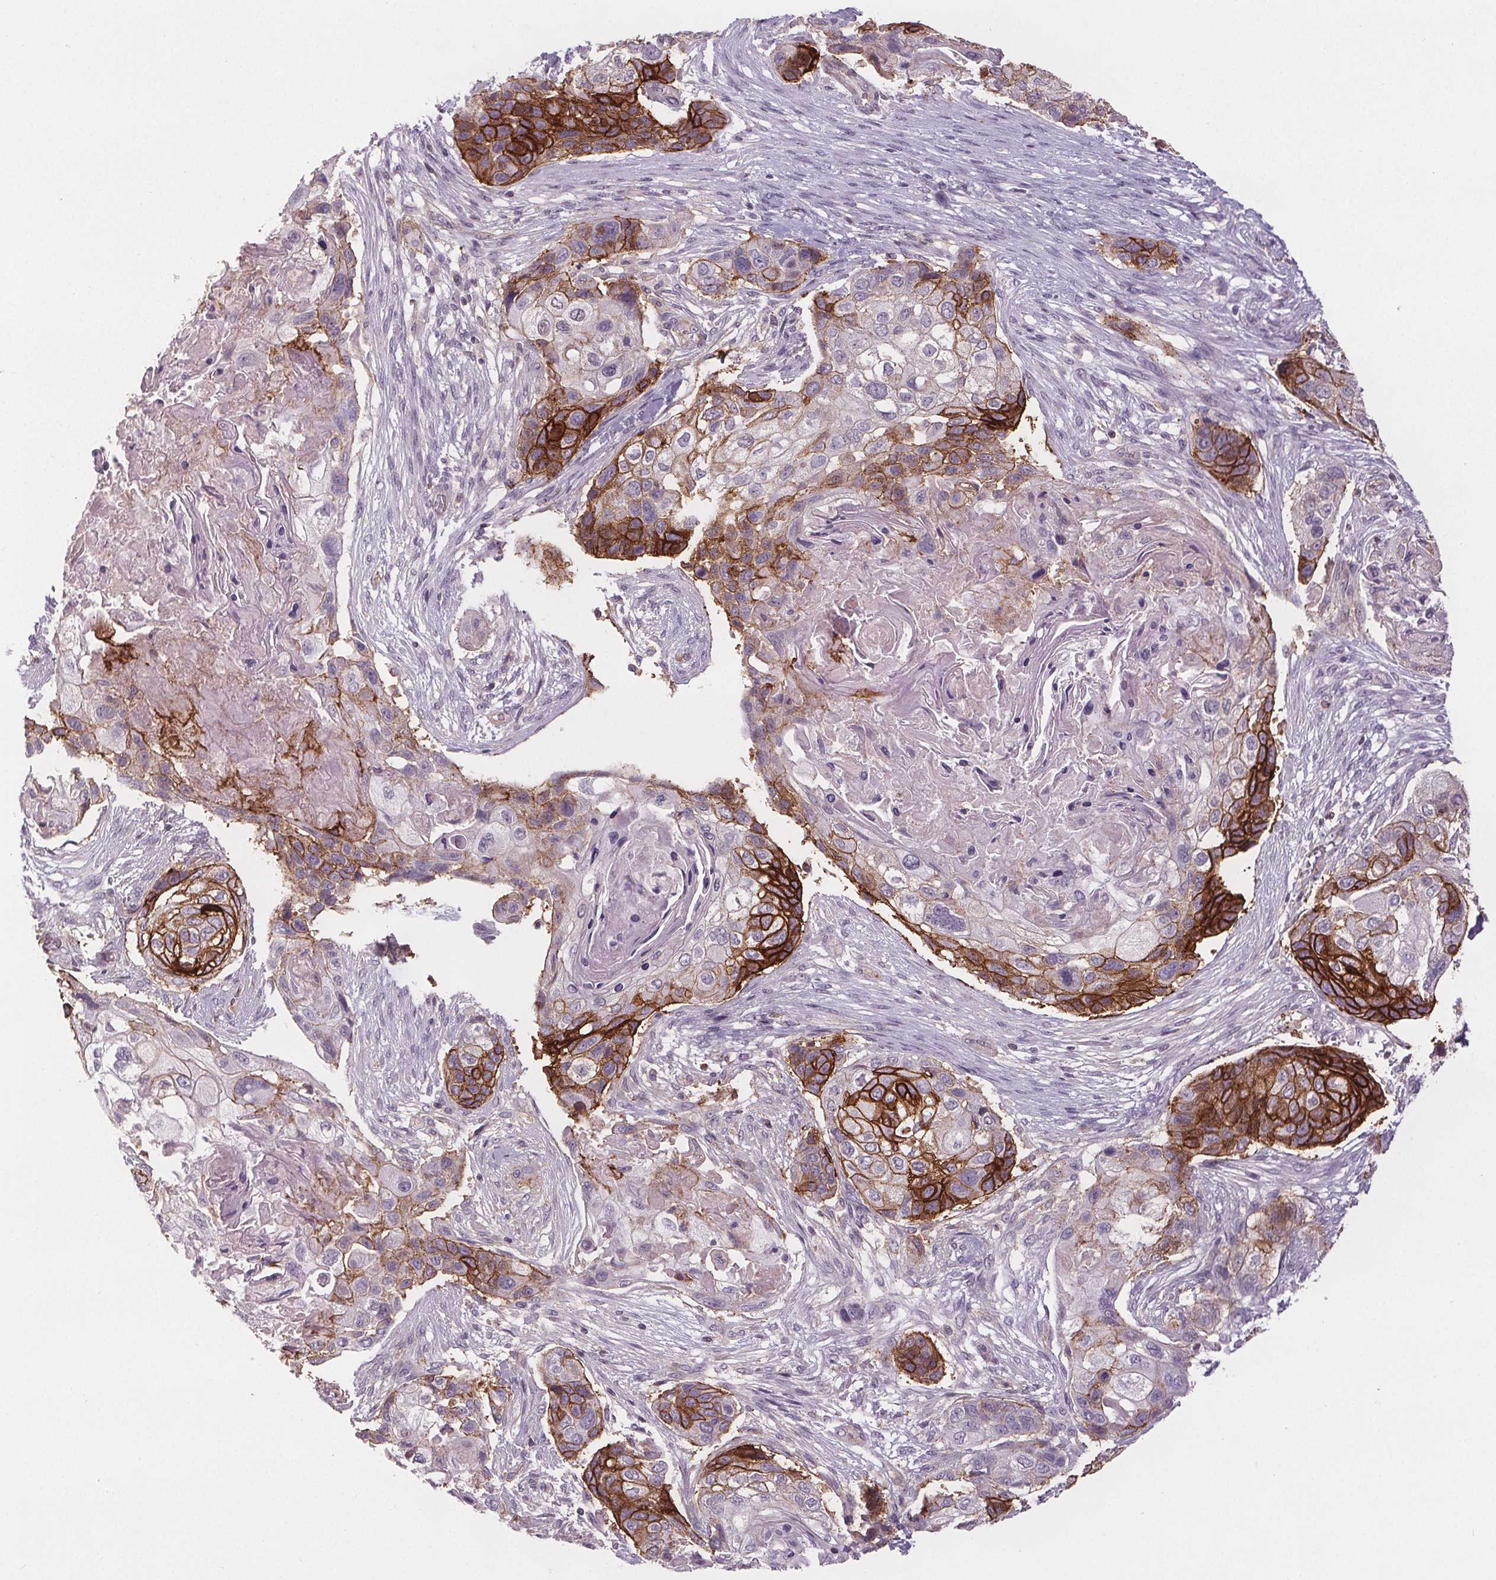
{"staining": {"intensity": "strong", "quantity": "<25%", "location": "cytoplasmic/membranous"}, "tissue": "lung cancer", "cell_type": "Tumor cells", "image_type": "cancer", "snomed": [{"axis": "morphology", "description": "Squamous cell carcinoma, NOS"}, {"axis": "topography", "description": "Lung"}], "caption": "Human lung cancer stained with a protein marker demonstrates strong staining in tumor cells.", "gene": "ATP1A1", "patient": {"sex": "male", "age": 69}}